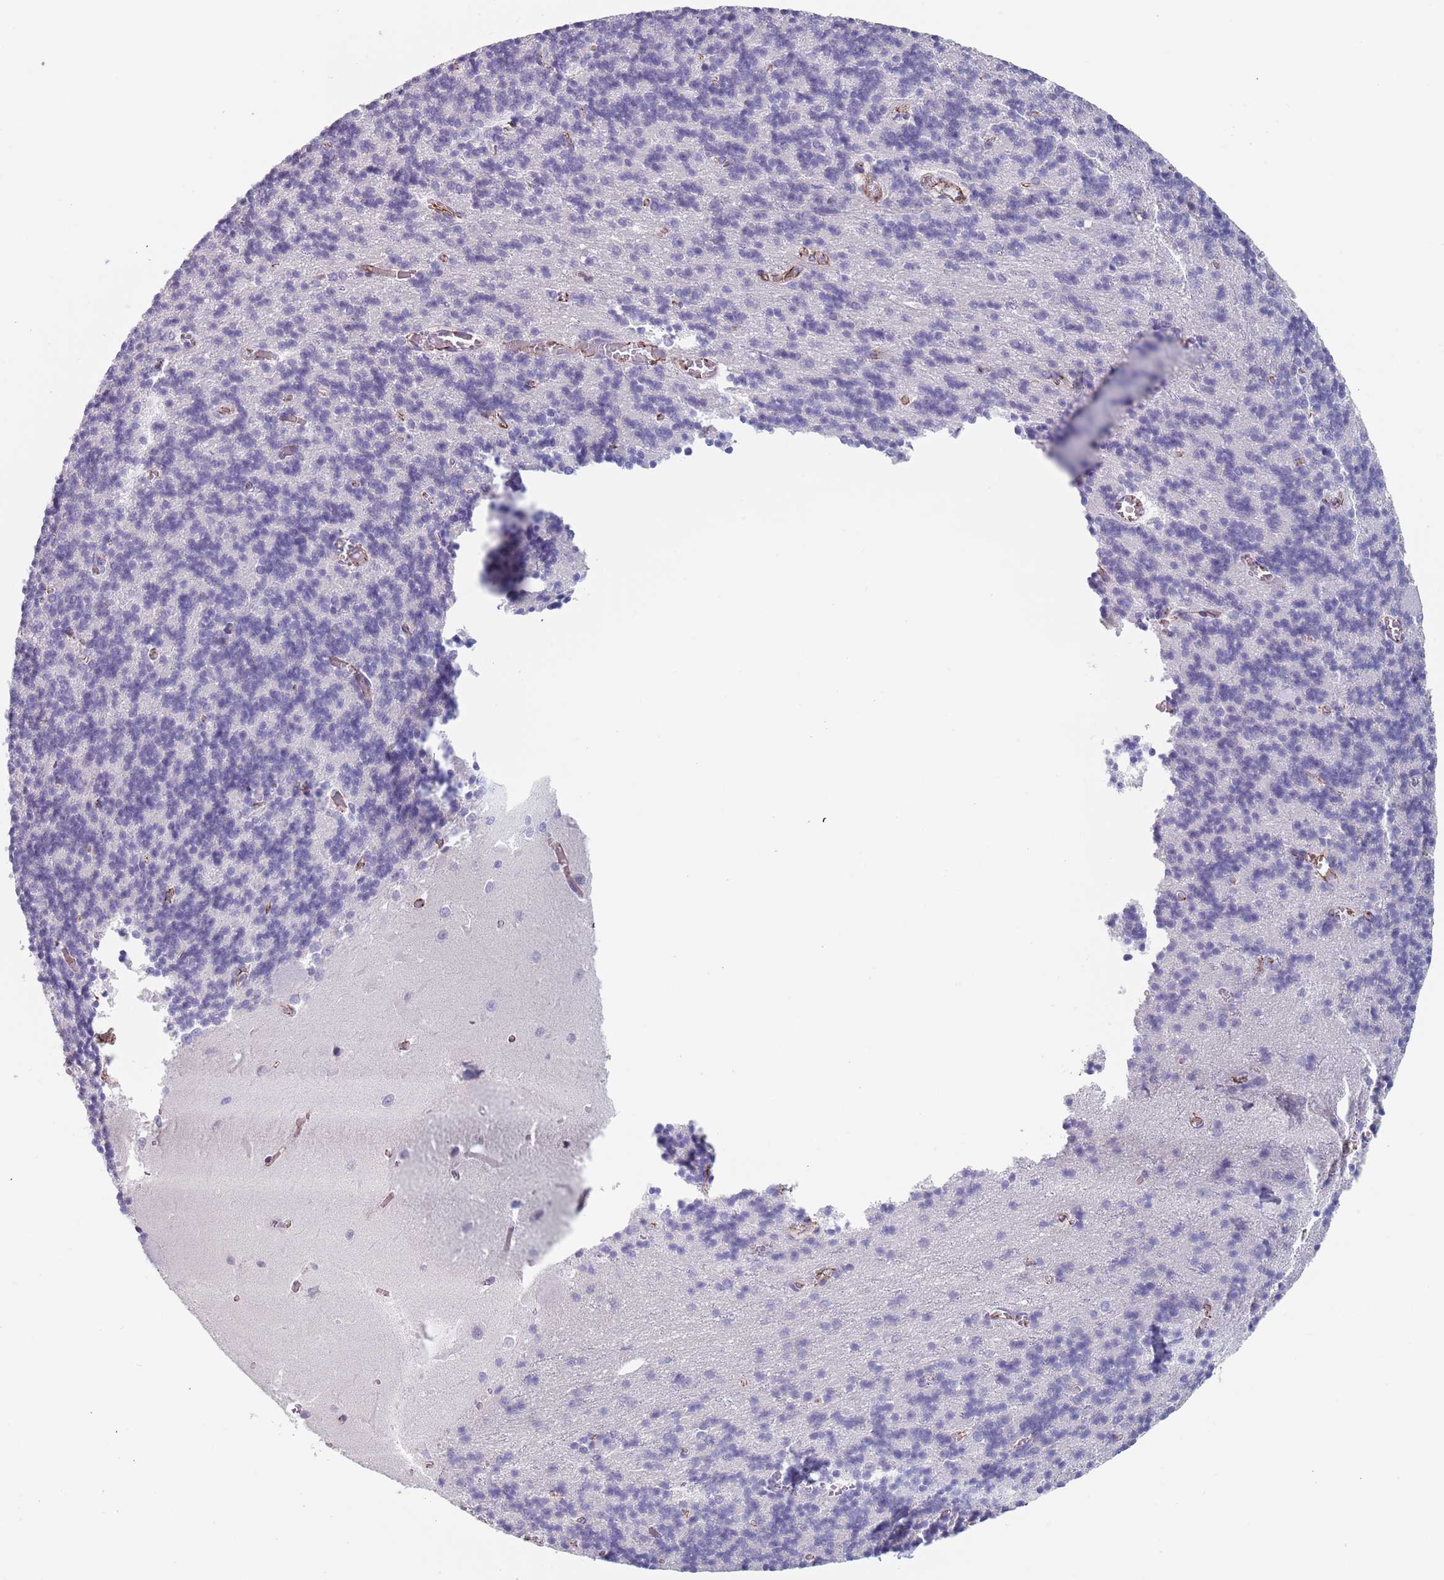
{"staining": {"intensity": "negative", "quantity": "none", "location": "none"}, "tissue": "cerebellum", "cell_type": "Cells in granular layer", "image_type": "normal", "snomed": [{"axis": "morphology", "description": "Normal tissue, NOS"}, {"axis": "topography", "description": "Cerebellum"}], "caption": "Photomicrograph shows no protein positivity in cells in granular layer of benign cerebellum.", "gene": "OR5A2", "patient": {"sex": "male", "age": 37}}